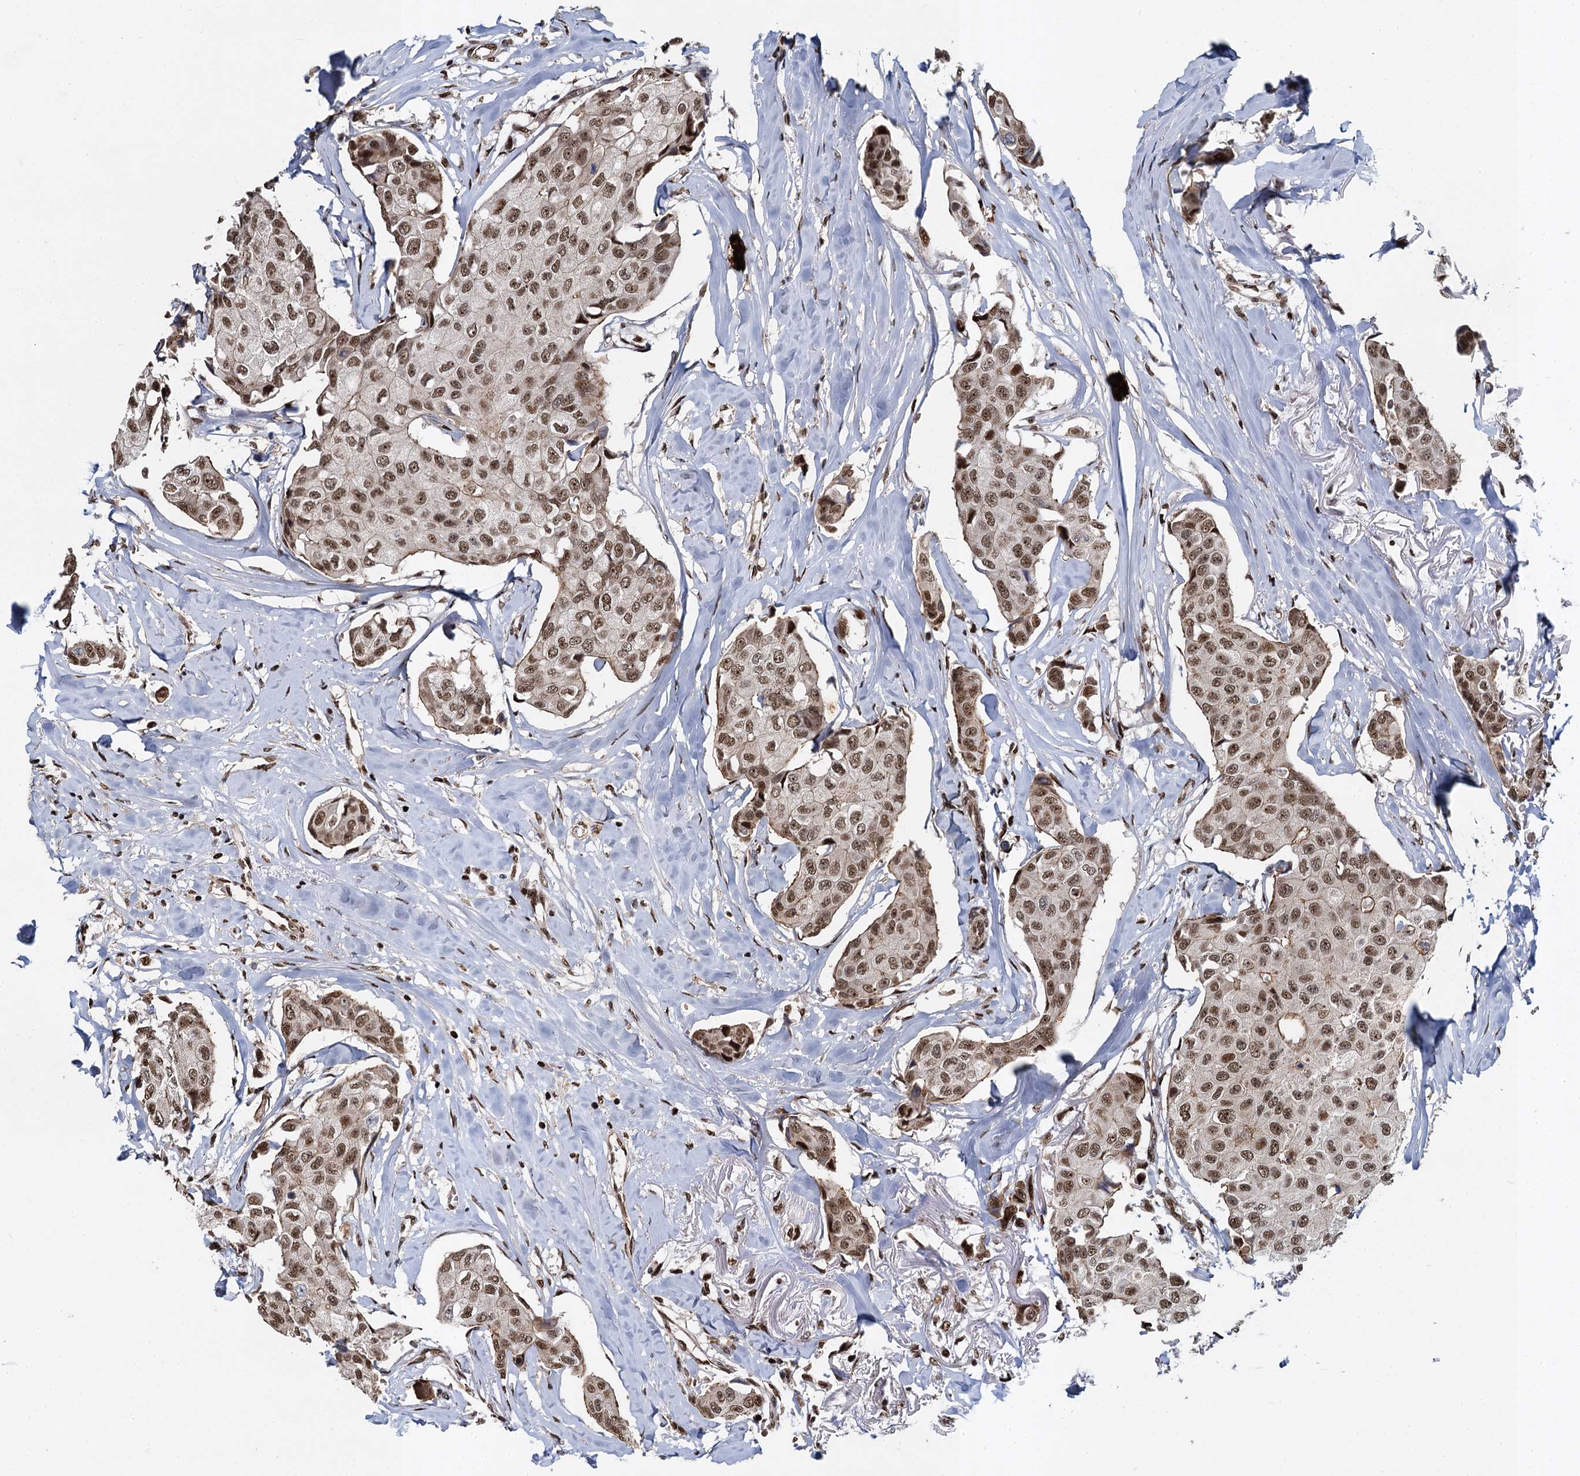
{"staining": {"intensity": "moderate", "quantity": ">75%", "location": "nuclear"}, "tissue": "breast cancer", "cell_type": "Tumor cells", "image_type": "cancer", "snomed": [{"axis": "morphology", "description": "Duct carcinoma"}, {"axis": "topography", "description": "Breast"}], "caption": "Breast infiltrating ductal carcinoma stained with a brown dye demonstrates moderate nuclear positive positivity in approximately >75% of tumor cells.", "gene": "ANKRD49", "patient": {"sex": "female", "age": 80}}